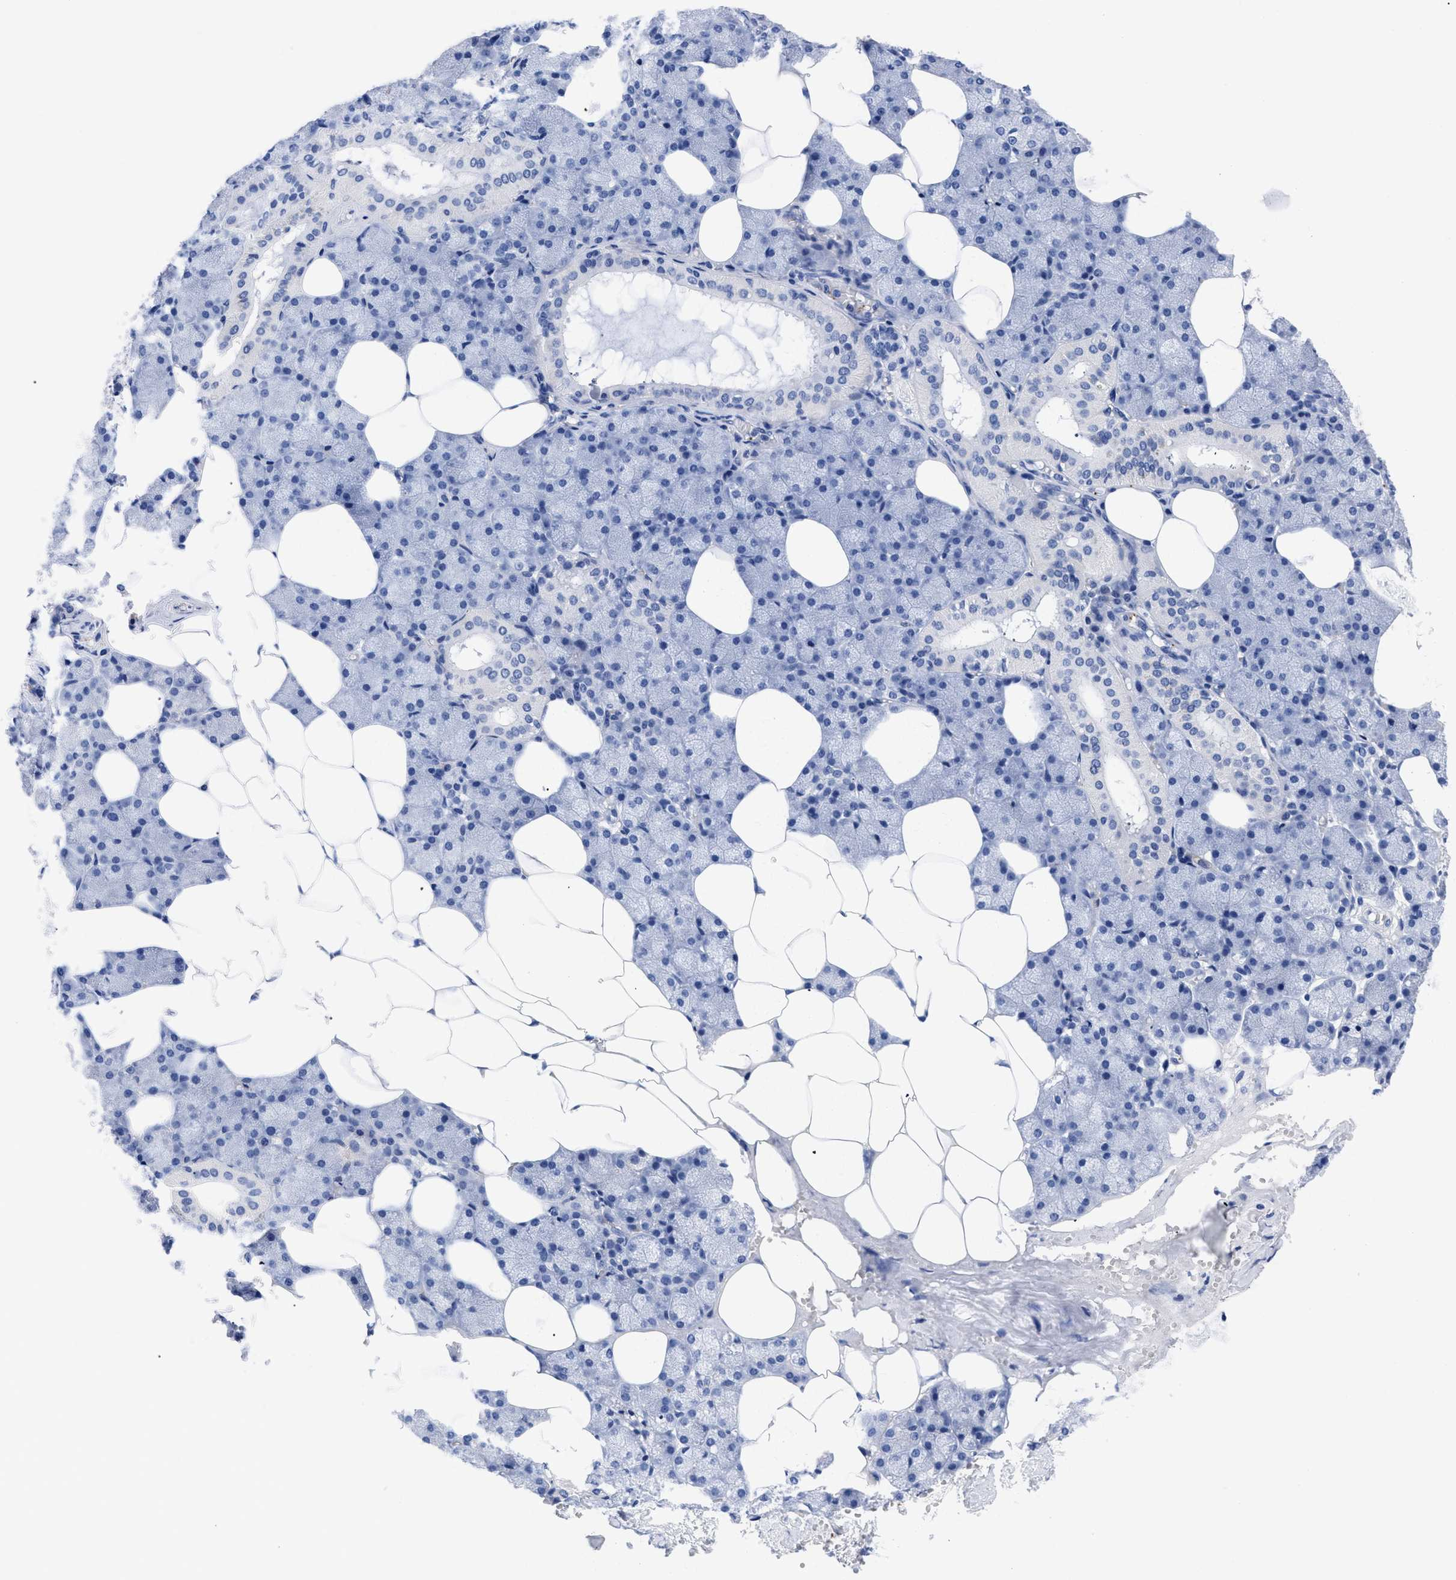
{"staining": {"intensity": "negative", "quantity": "none", "location": "none"}, "tissue": "salivary gland", "cell_type": "Glandular cells", "image_type": "normal", "snomed": [{"axis": "morphology", "description": "Normal tissue, NOS"}, {"axis": "topography", "description": "Salivary gland"}], "caption": "A photomicrograph of salivary gland stained for a protein demonstrates no brown staining in glandular cells. (Brightfield microscopy of DAB (3,3'-diaminobenzidine) IHC at high magnification).", "gene": "TREML1", "patient": {"sex": "male", "age": 62}}